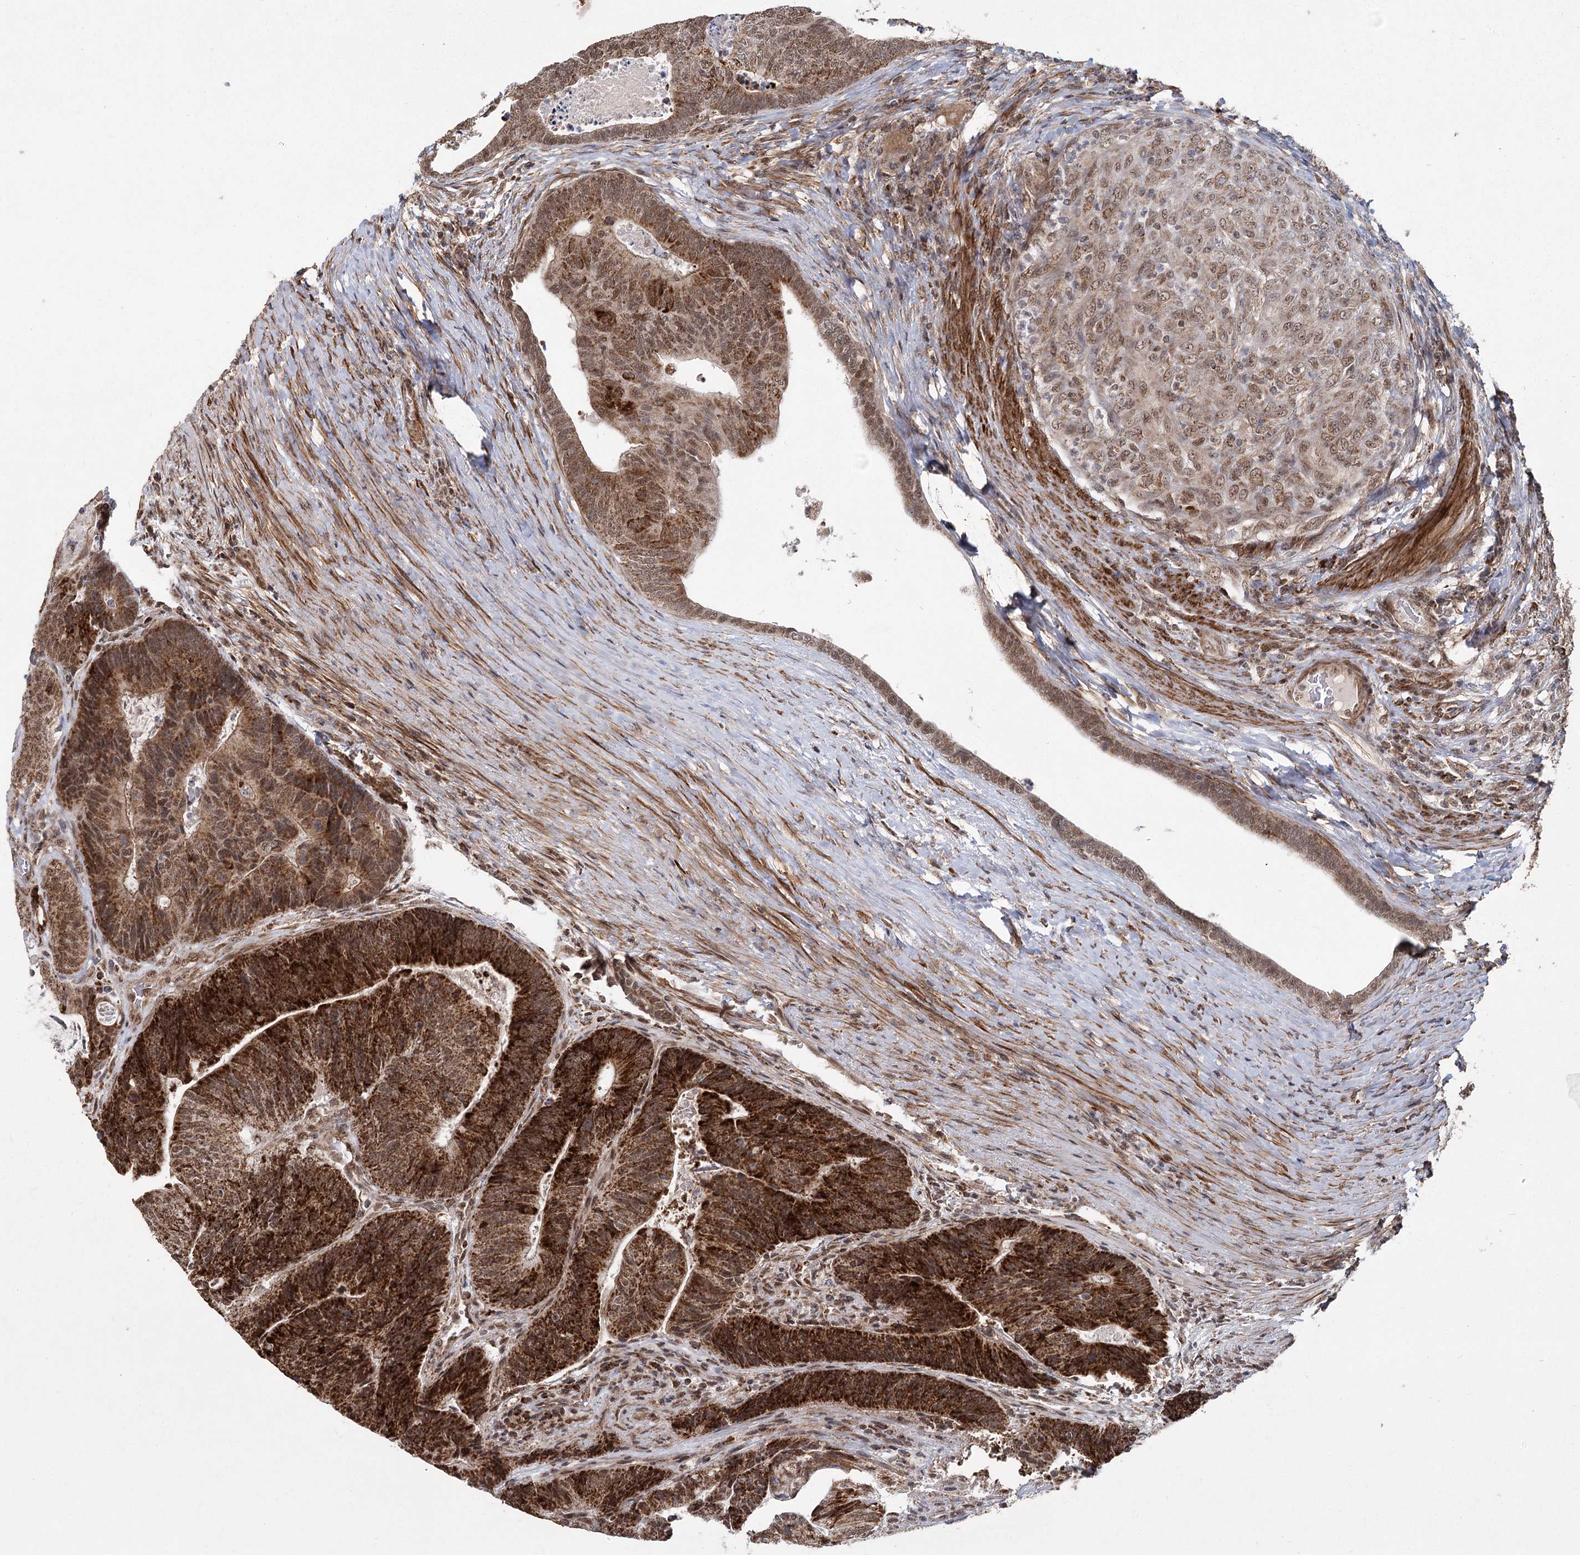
{"staining": {"intensity": "strong", "quantity": ">75%", "location": "cytoplasmic/membranous,nuclear"}, "tissue": "colorectal cancer", "cell_type": "Tumor cells", "image_type": "cancer", "snomed": [{"axis": "morphology", "description": "Adenocarcinoma, NOS"}, {"axis": "topography", "description": "Colon"}], "caption": "Colorectal adenocarcinoma was stained to show a protein in brown. There is high levels of strong cytoplasmic/membranous and nuclear staining in approximately >75% of tumor cells.", "gene": "ZCCHC24", "patient": {"sex": "female", "age": 67}}